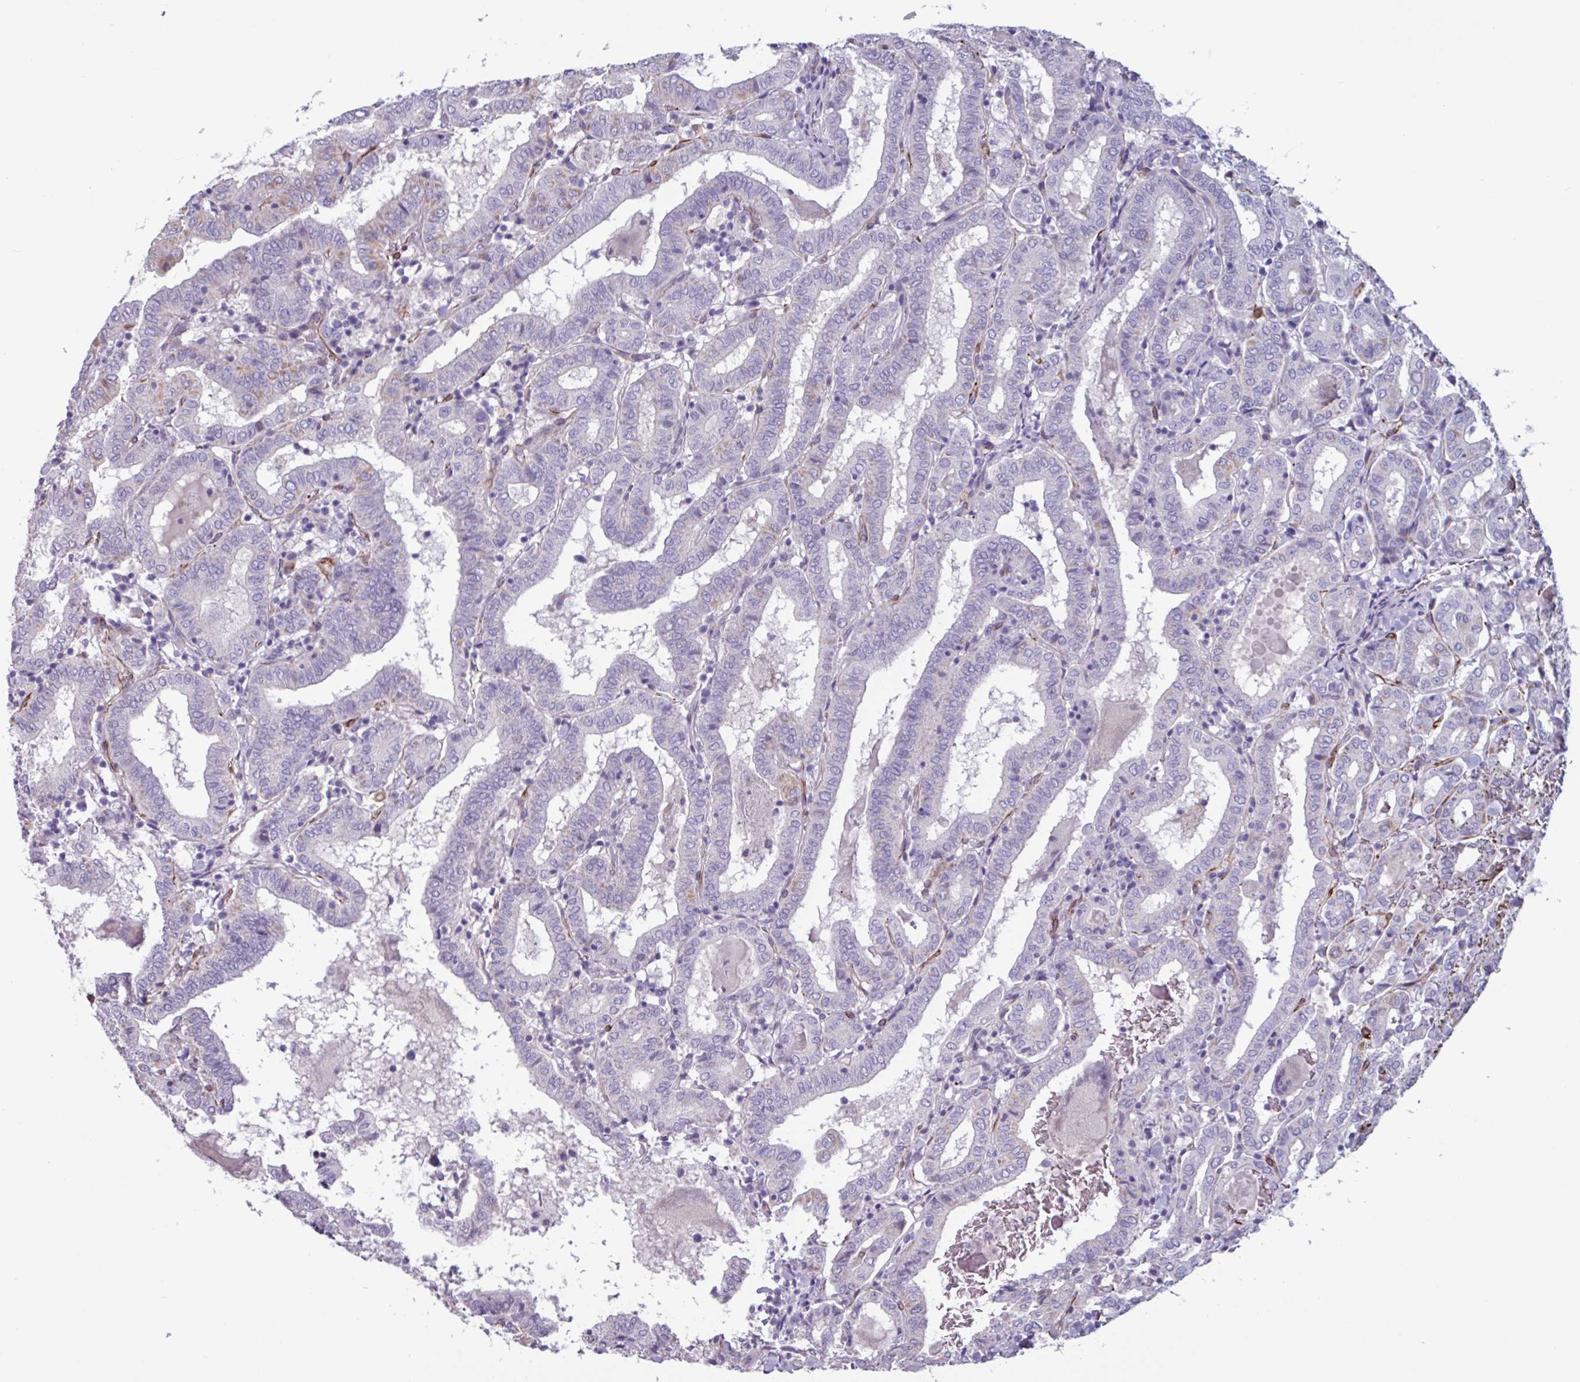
{"staining": {"intensity": "negative", "quantity": "none", "location": "none"}, "tissue": "thyroid cancer", "cell_type": "Tumor cells", "image_type": "cancer", "snomed": [{"axis": "morphology", "description": "Papillary adenocarcinoma, NOS"}, {"axis": "topography", "description": "Thyroid gland"}], "caption": "Immunohistochemical staining of human thyroid cancer (papillary adenocarcinoma) reveals no significant expression in tumor cells.", "gene": "BTD", "patient": {"sex": "female", "age": 72}}